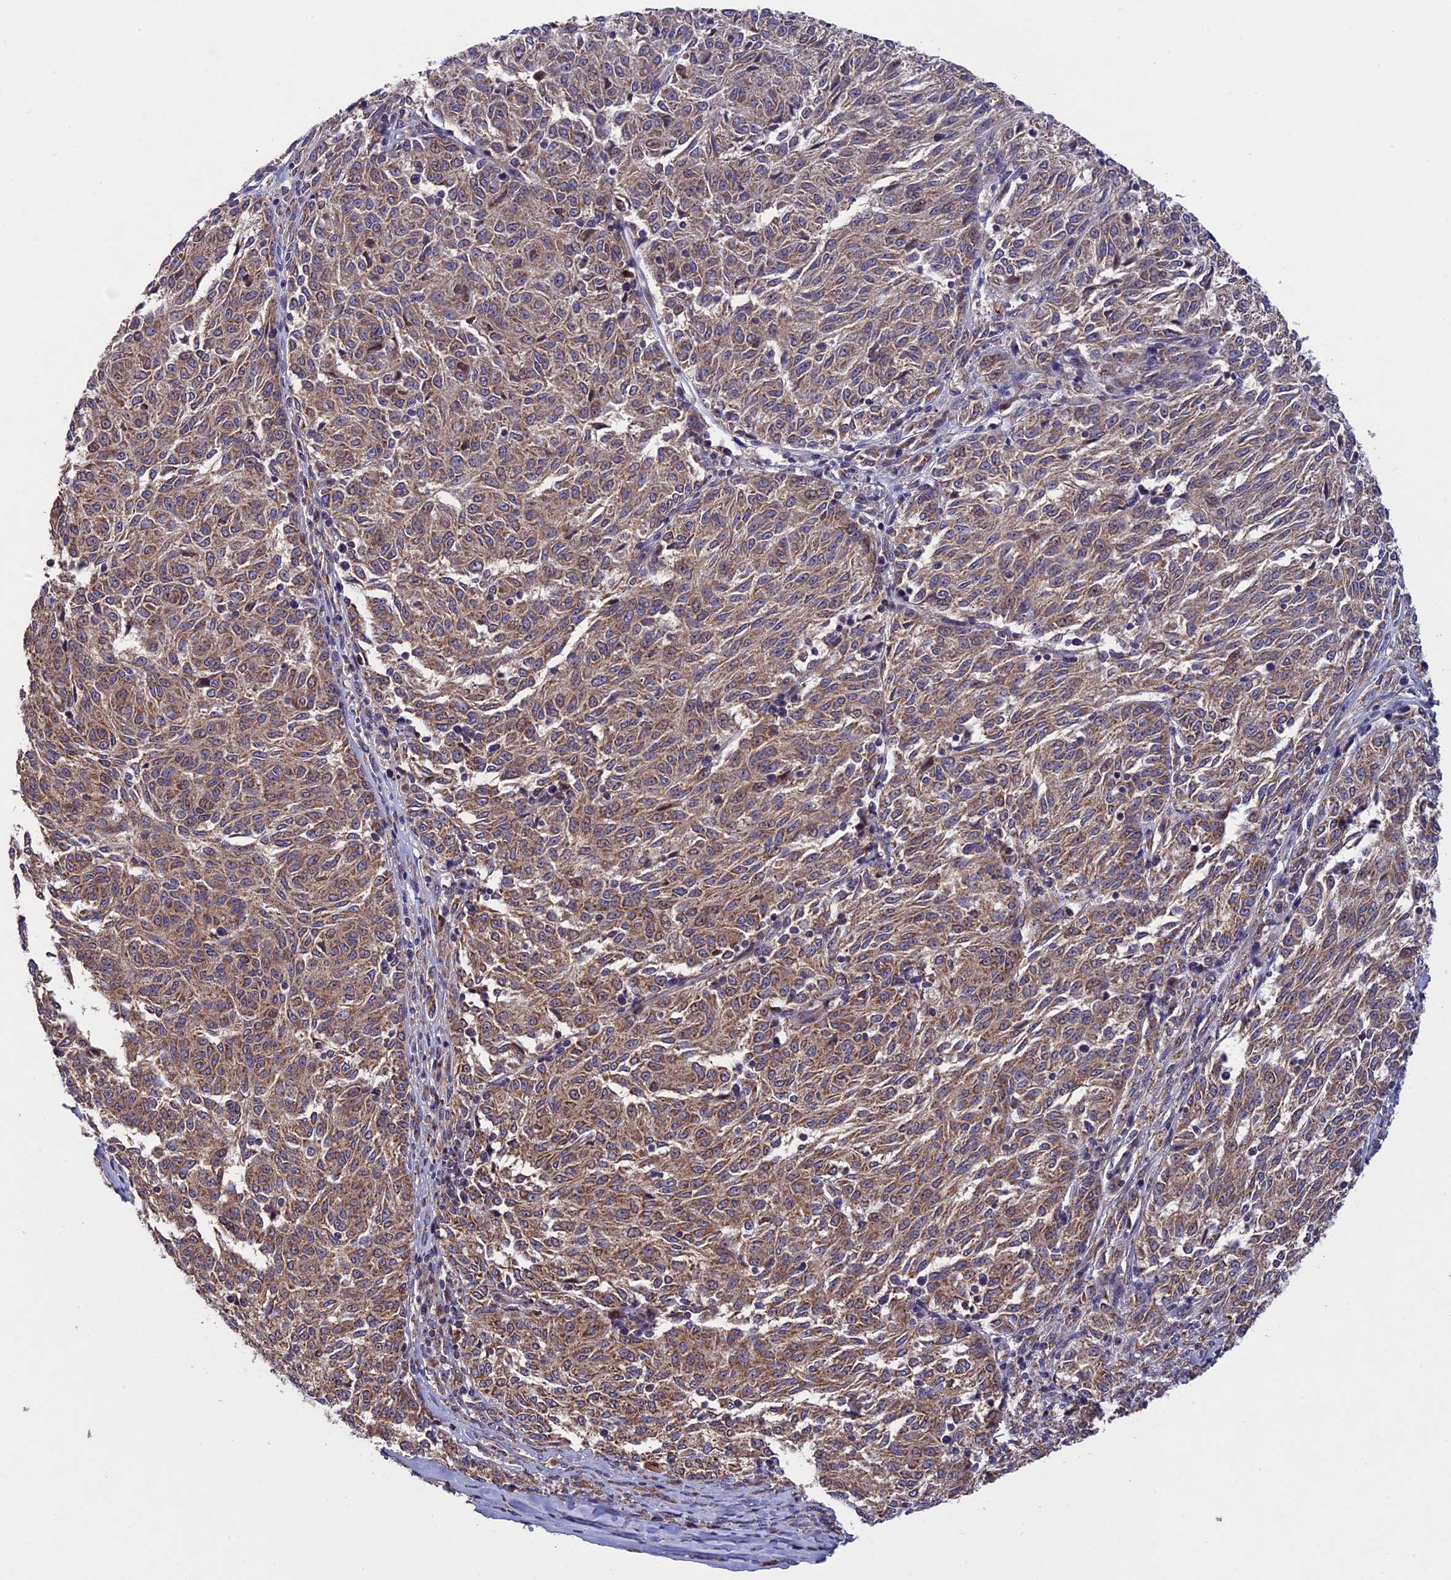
{"staining": {"intensity": "moderate", "quantity": ">75%", "location": "cytoplasmic/membranous"}, "tissue": "melanoma", "cell_type": "Tumor cells", "image_type": "cancer", "snomed": [{"axis": "morphology", "description": "Malignant melanoma, NOS"}, {"axis": "topography", "description": "Skin"}], "caption": "Malignant melanoma stained with a brown dye demonstrates moderate cytoplasmic/membranous positive staining in about >75% of tumor cells.", "gene": "RNF17", "patient": {"sex": "female", "age": 72}}